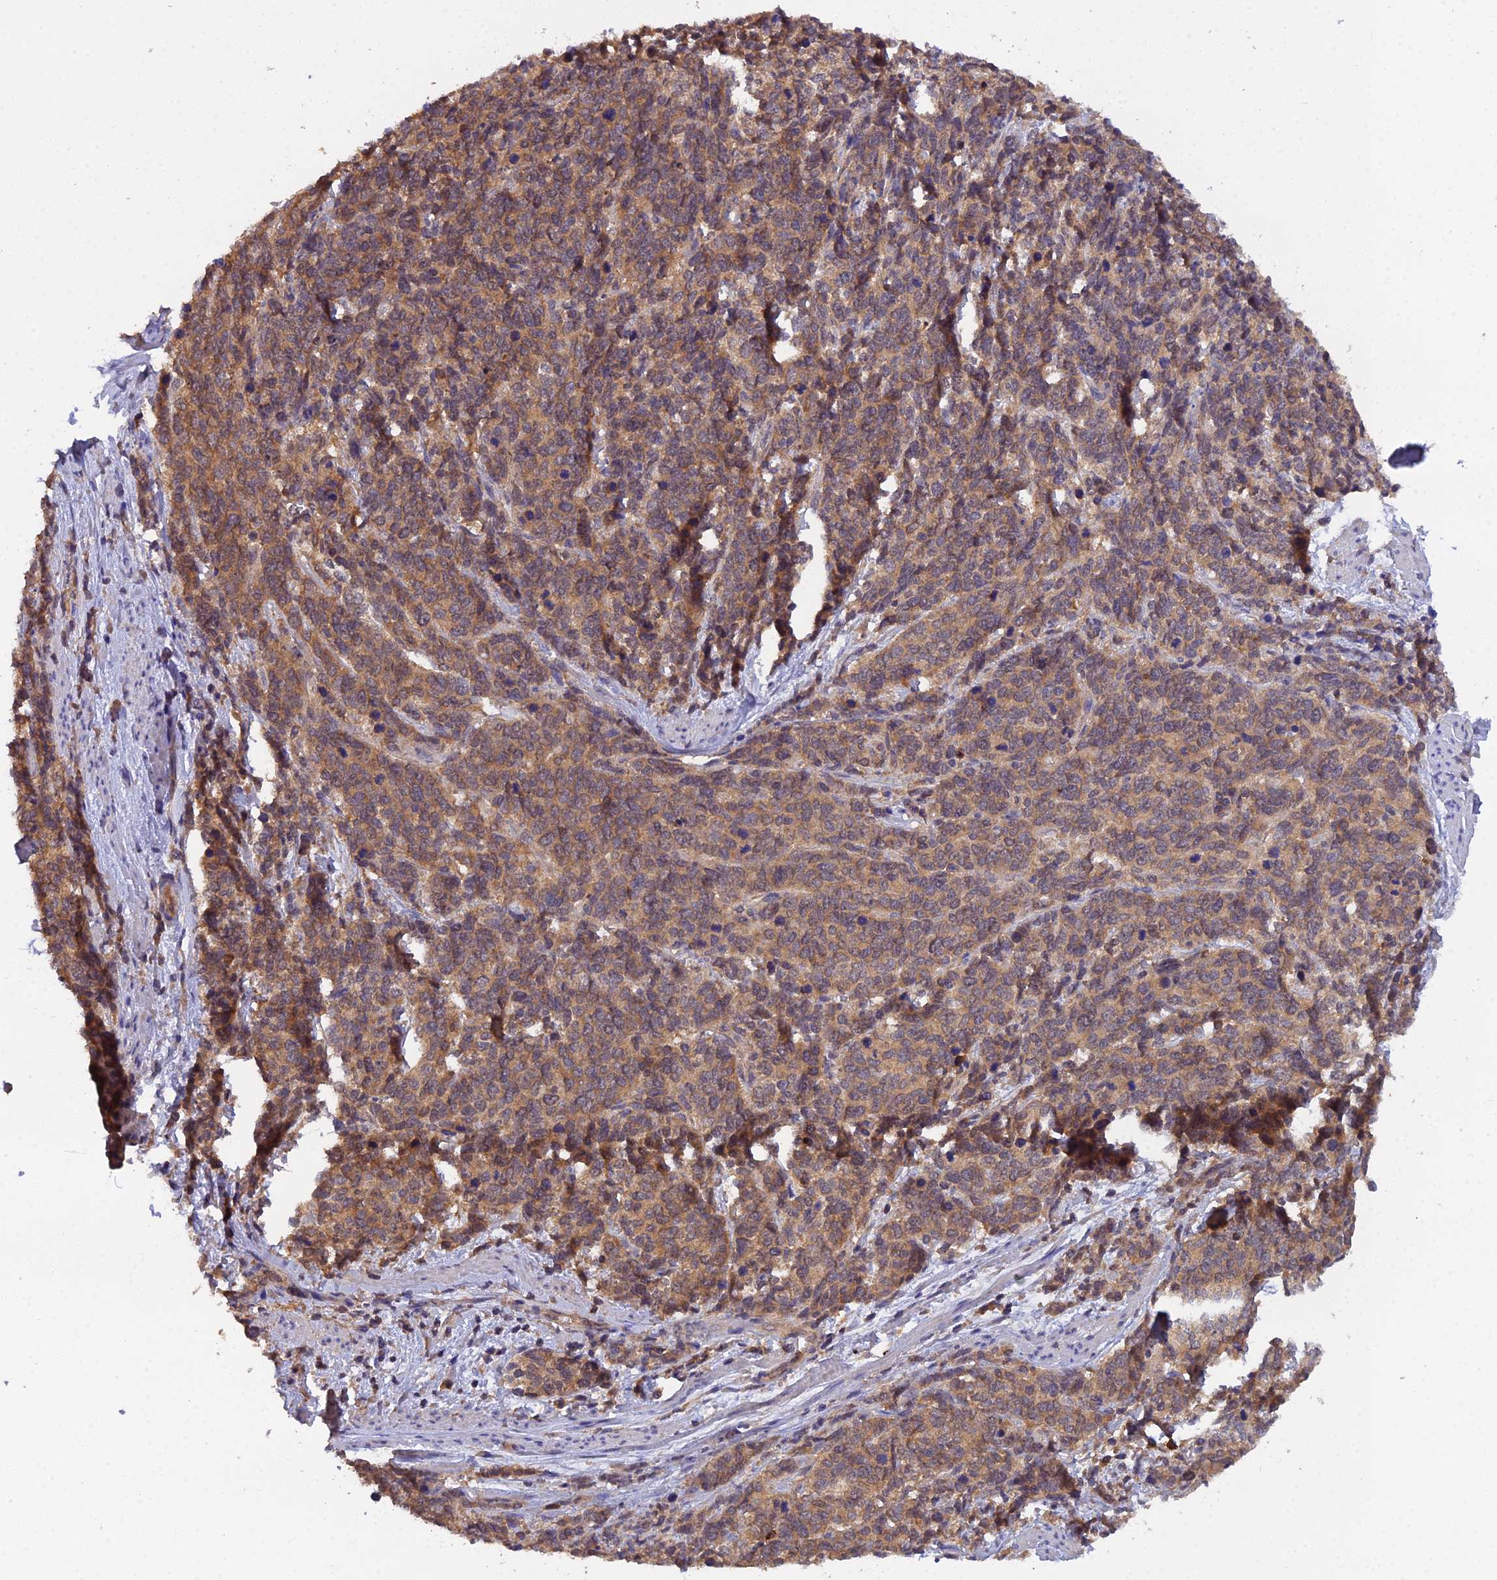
{"staining": {"intensity": "moderate", "quantity": ">75%", "location": "cytoplasmic/membranous"}, "tissue": "cervical cancer", "cell_type": "Tumor cells", "image_type": "cancer", "snomed": [{"axis": "morphology", "description": "Squamous cell carcinoma, NOS"}, {"axis": "topography", "description": "Cervix"}], "caption": "An image showing moderate cytoplasmic/membranous staining in approximately >75% of tumor cells in cervical squamous cell carcinoma, as visualized by brown immunohistochemical staining.", "gene": "TMEM258", "patient": {"sex": "female", "age": 60}}